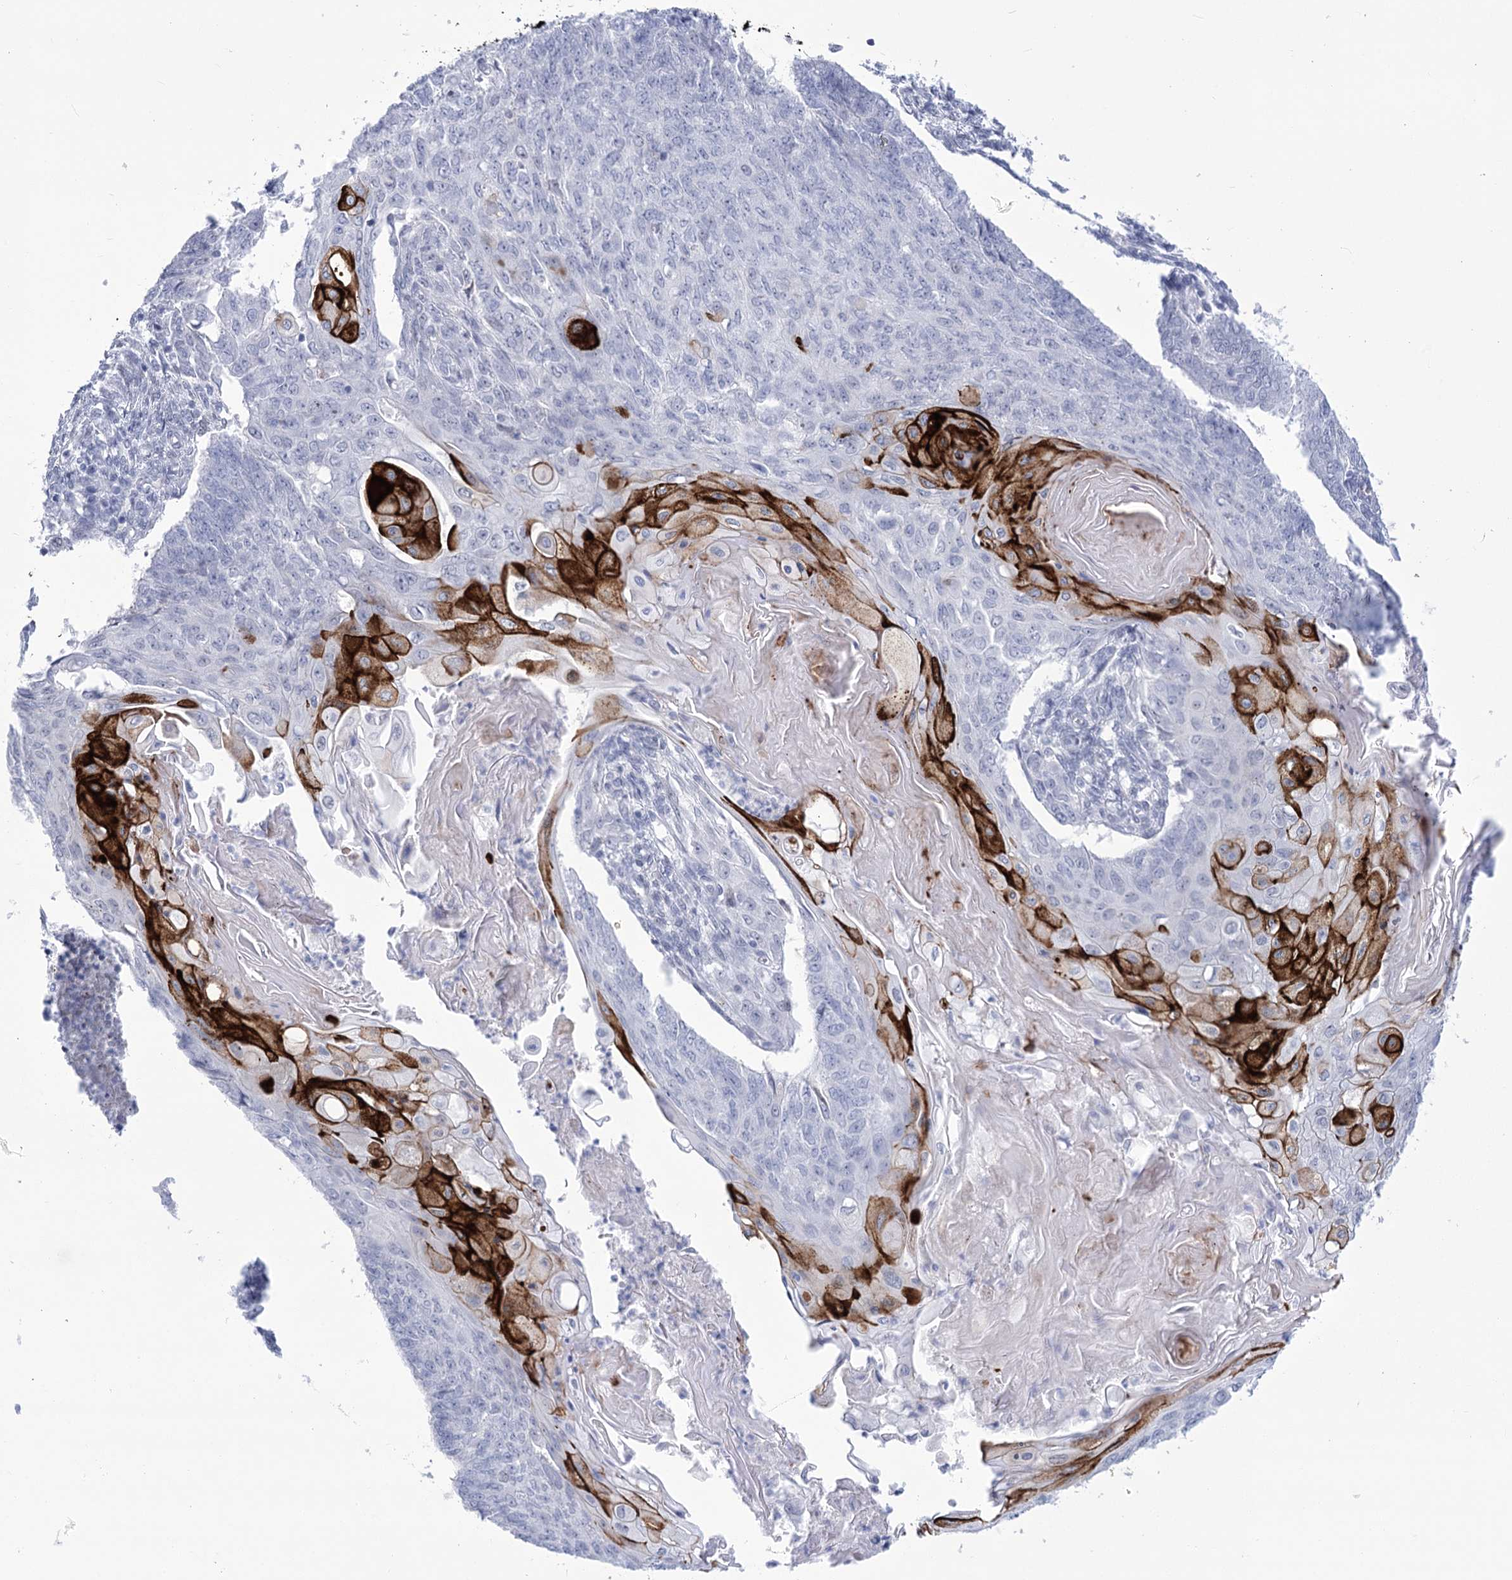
{"staining": {"intensity": "moderate", "quantity": "<25%", "location": "cytoplasmic/membranous"}, "tissue": "endometrial cancer", "cell_type": "Tumor cells", "image_type": "cancer", "snomed": [{"axis": "morphology", "description": "Adenocarcinoma, NOS"}, {"axis": "topography", "description": "Endometrium"}], "caption": "Moderate cytoplasmic/membranous staining is present in about <25% of tumor cells in adenocarcinoma (endometrial).", "gene": "HORMAD1", "patient": {"sex": "female", "age": 32}}